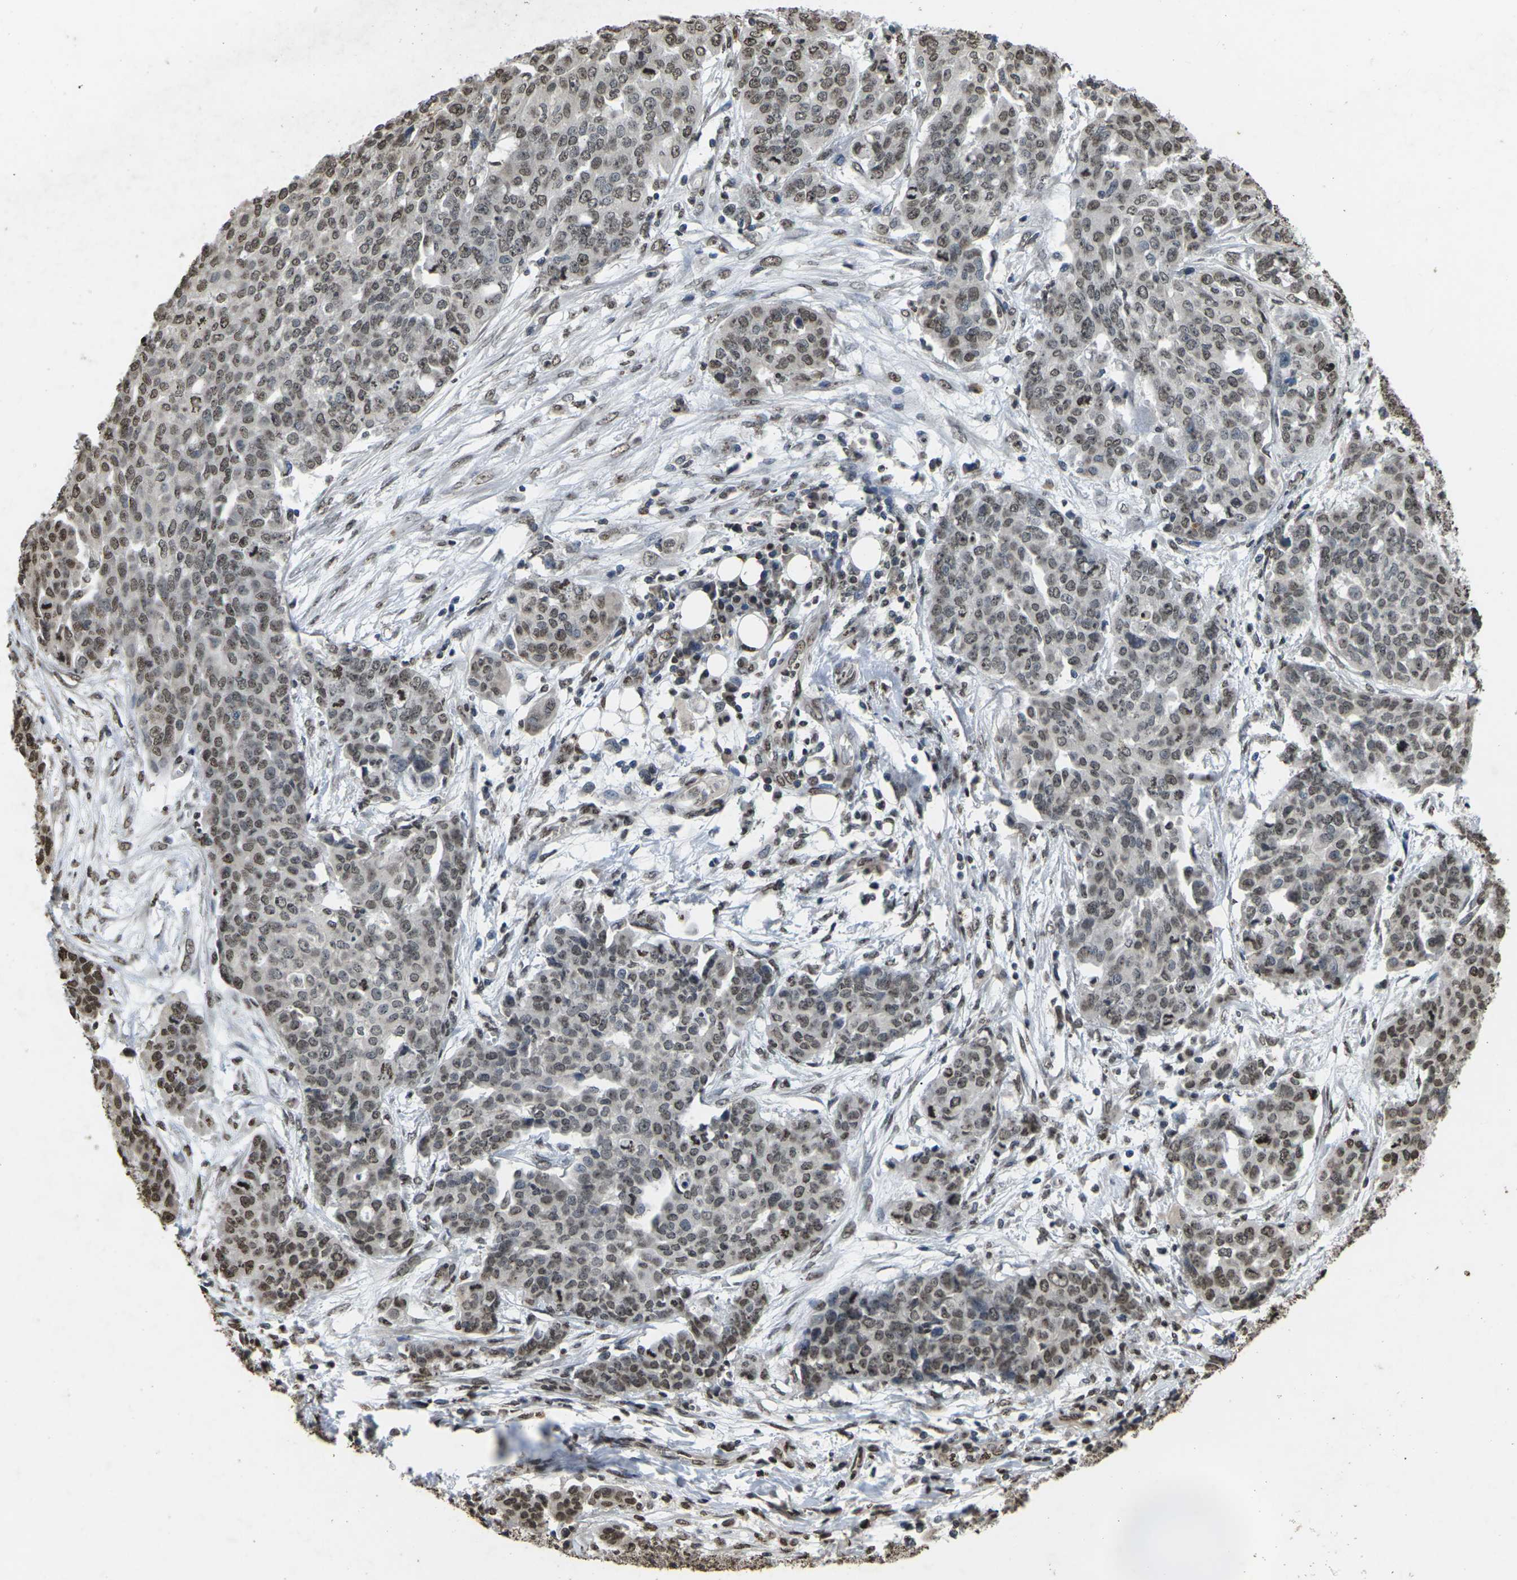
{"staining": {"intensity": "moderate", "quantity": ">75%", "location": "nuclear"}, "tissue": "ovarian cancer", "cell_type": "Tumor cells", "image_type": "cancer", "snomed": [{"axis": "morphology", "description": "Cystadenocarcinoma, serous, NOS"}, {"axis": "topography", "description": "Soft tissue"}, {"axis": "topography", "description": "Ovary"}], "caption": "IHC micrograph of neoplastic tissue: serous cystadenocarcinoma (ovarian) stained using immunohistochemistry exhibits medium levels of moderate protein expression localized specifically in the nuclear of tumor cells, appearing as a nuclear brown color.", "gene": "EMSY", "patient": {"sex": "female", "age": 57}}